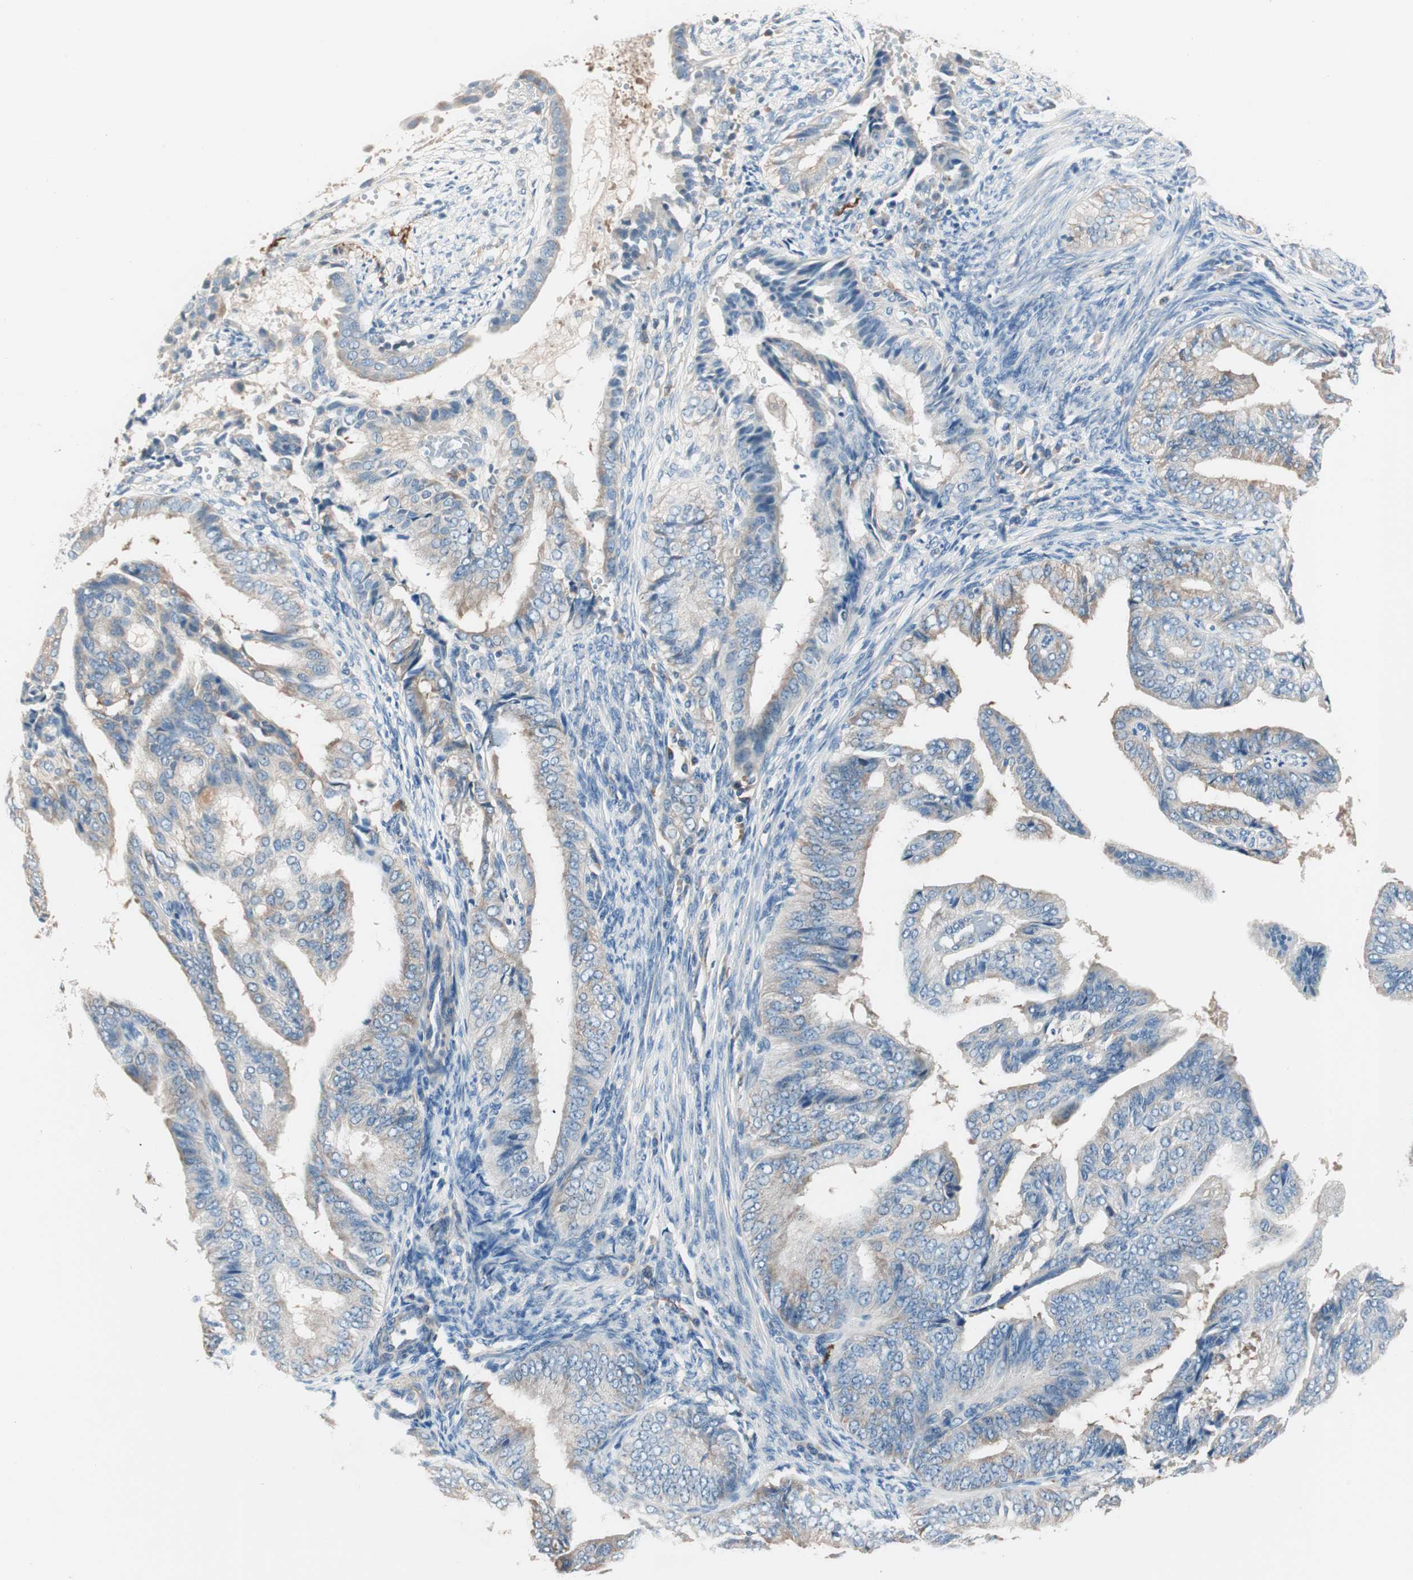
{"staining": {"intensity": "weak", "quantity": "<25%", "location": "cytoplasmic/membranous"}, "tissue": "endometrial cancer", "cell_type": "Tumor cells", "image_type": "cancer", "snomed": [{"axis": "morphology", "description": "Adenocarcinoma, NOS"}, {"axis": "topography", "description": "Endometrium"}], "caption": "A high-resolution histopathology image shows IHC staining of endometrial adenocarcinoma, which displays no significant positivity in tumor cells.", "gene": "RAD54B", "patient": {"sex": "female", "age": 58}}